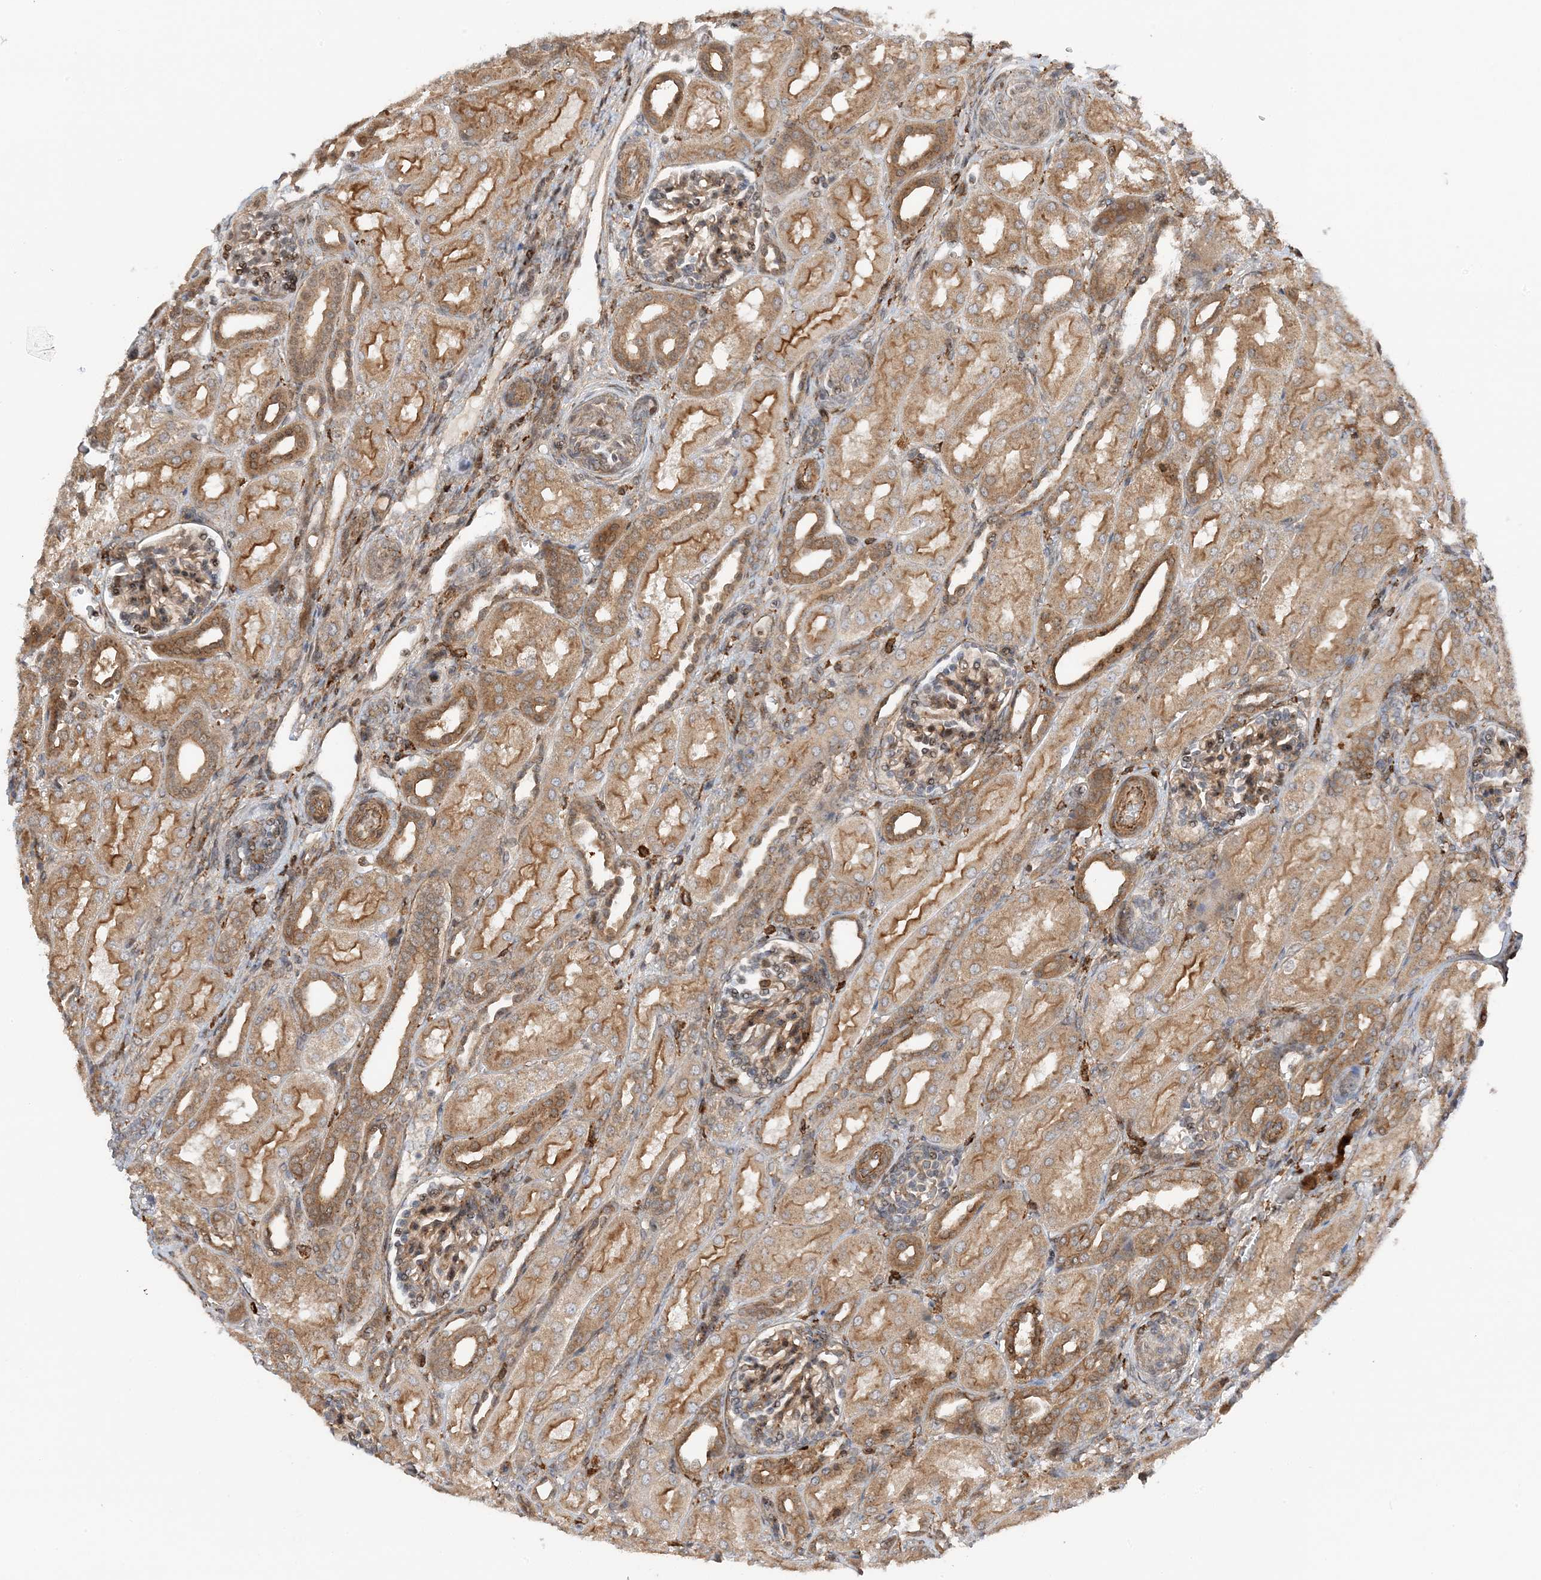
{"staining": {"intensity": "moderate", "quantity": ">75%", "location": "cytoplasmic/membranous,nuclear"}, "tissue": "kidney", "cell_type": "Cells in glomeruli", "image_type": "normal", "snomed": [{"axis": "morphology", "description": "Normal tissue, NOS"}, {"axis": "morphology", "description": "Neoplasm, malignant, NOS"}, {"axis": "topography", "description": "Kidney"}], "caption": "Immunohistochemical staining of benign kidney demonstrates >75% levels of moderate cytoplasmic/membranous,nuclear protein positivity in about >75% of cells in glomeruli. (DAB IHC with brightfield microscopy, high magnification).", "gene": "TATDN3", "patient": {"sex": "female", "age": 1}}